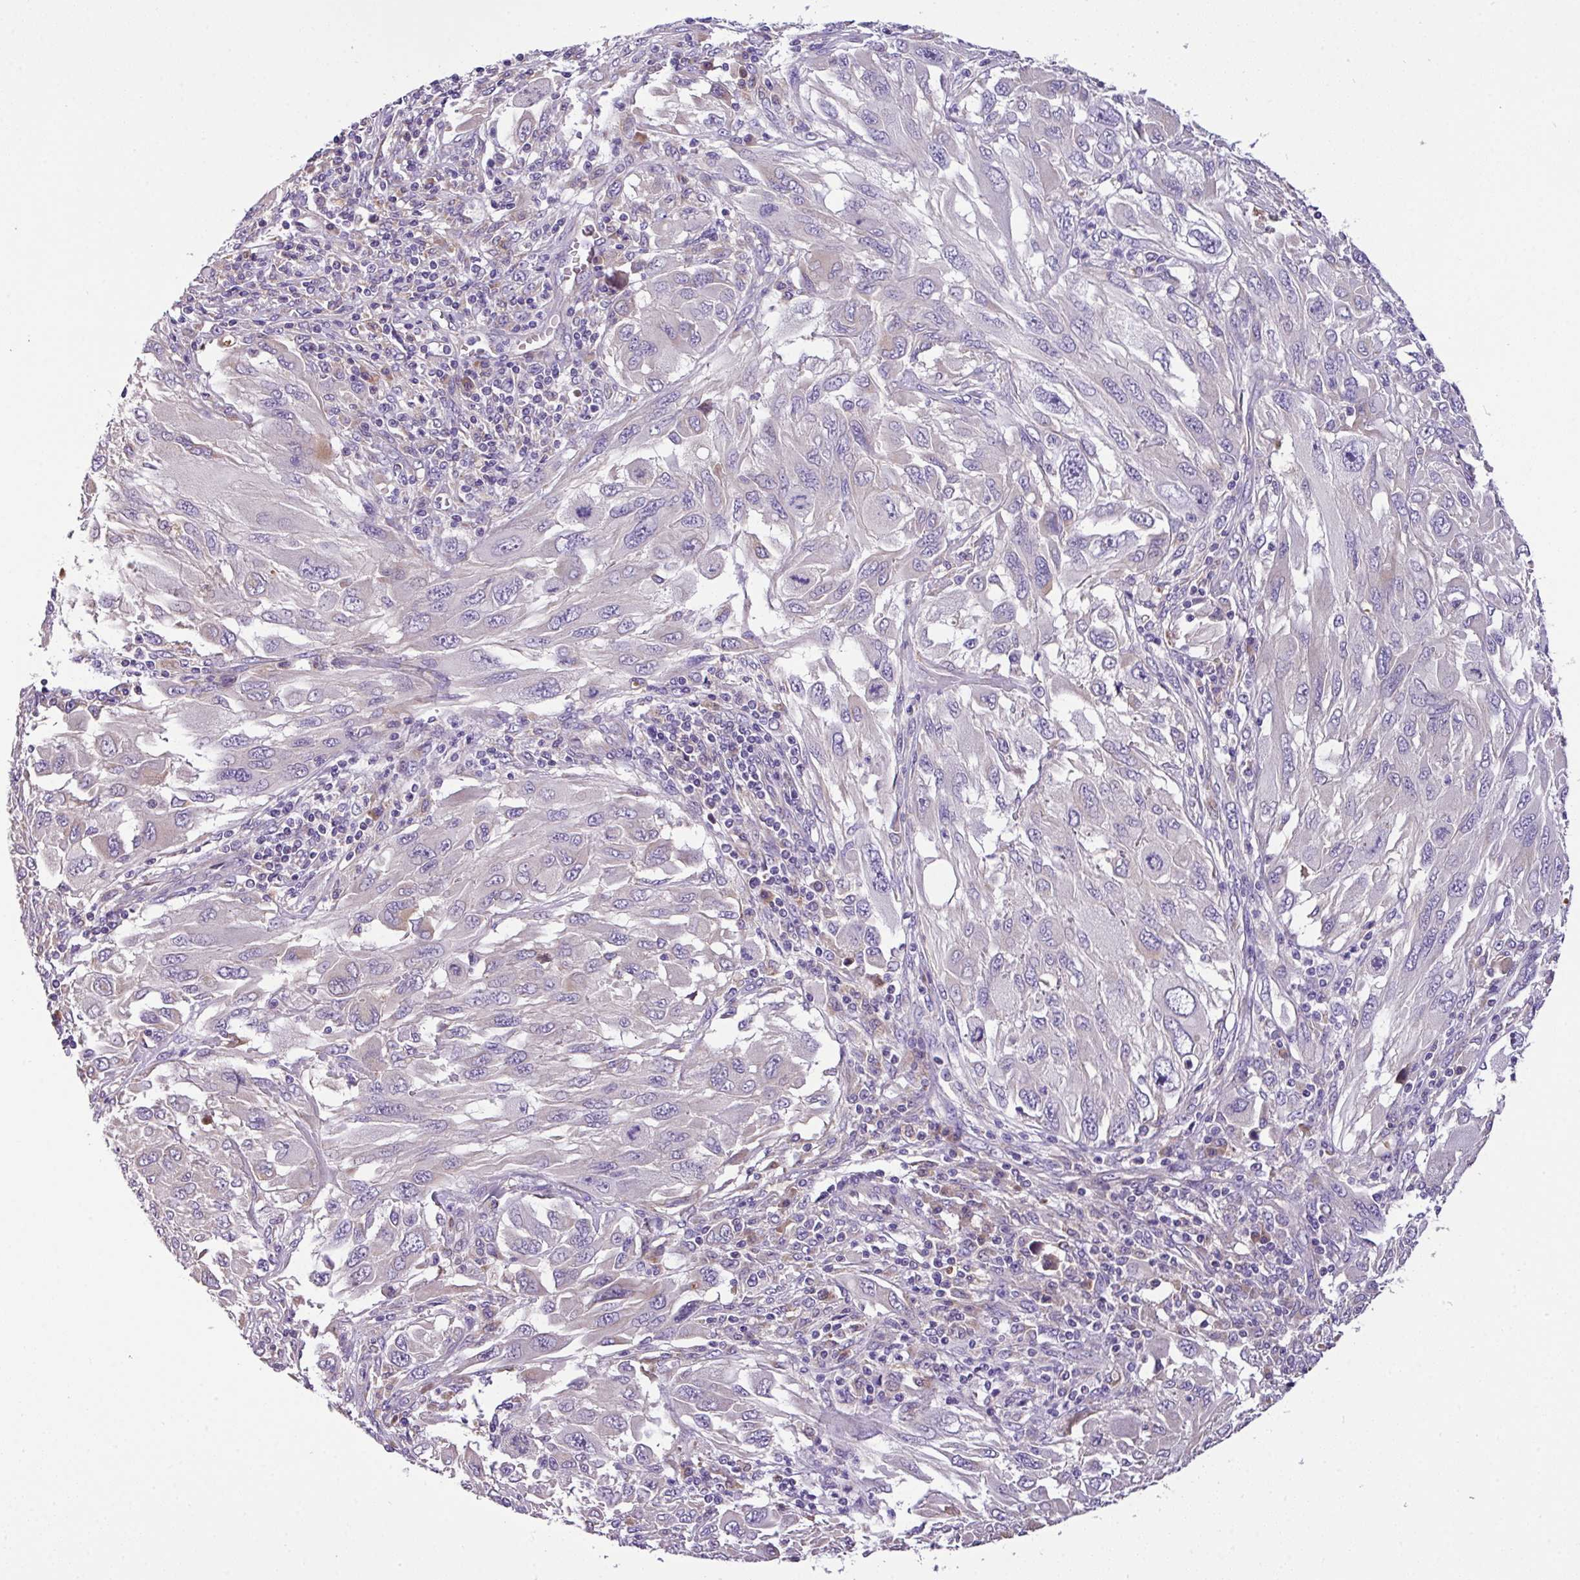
{"staining": {"intensity": "negative", "quantity": "none", "location": "none"}, "tissue": "melanoma", "cell_type": "Tumor cells", "image_type": "cancer", "snomed": [{"axis": "morphology", "description": "Malignant melanoma, NOS"}, {"axis": "topography", "description": "Skin"}], "caption": "Tumor cells are negative for protein expression in human malignant melanoma.", "gene": "ANXA2R", "patient": {"sex": "female", "age": 91}}